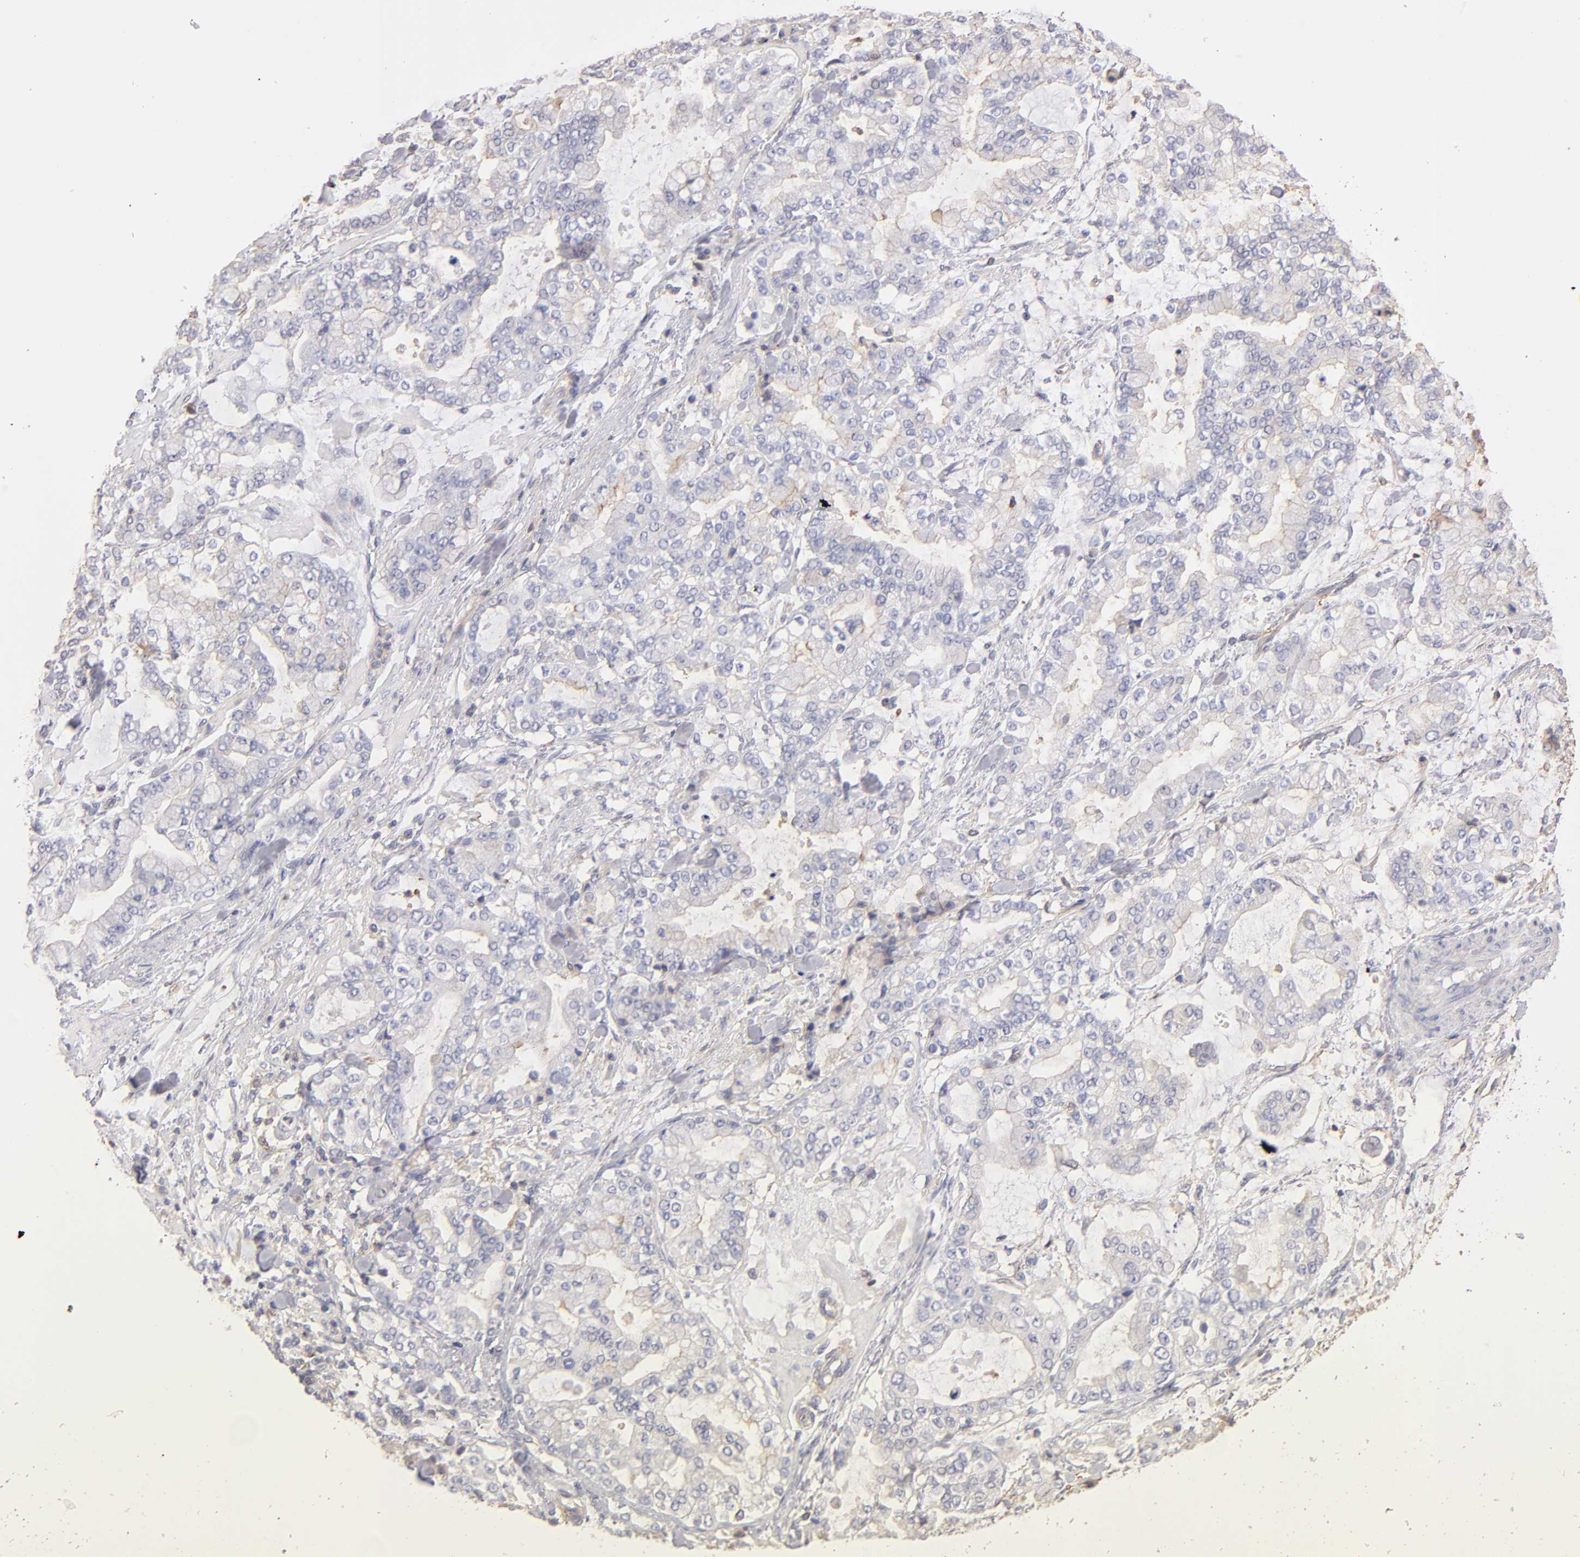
{"staining": {"intensity": "negative", "quantity": "none", "location": "none"}, "tissue": "stomach cancer", "cell_type": "Tumor cells", "image_type": "cancer", "snomed": [{"axis": "morphology", "description": "Normal tissue, NOS"}, {"axis": "morphology", "description": "Adenocarcinoma, NOS"}, {"axis": "topography", "description": "Stomach, upper"}, {"axis": "topography", "description": "Stomach"}], "caption": "IHC micrograph of neoplastic tissue: human adenocarcinoma (stomach) stained with DAB (3,3'-diaminobenzidine) reveals no significant protein staining in tumor cells.", "gene": "ABCB1", "patient": {"sex": "male", "age": 76}}